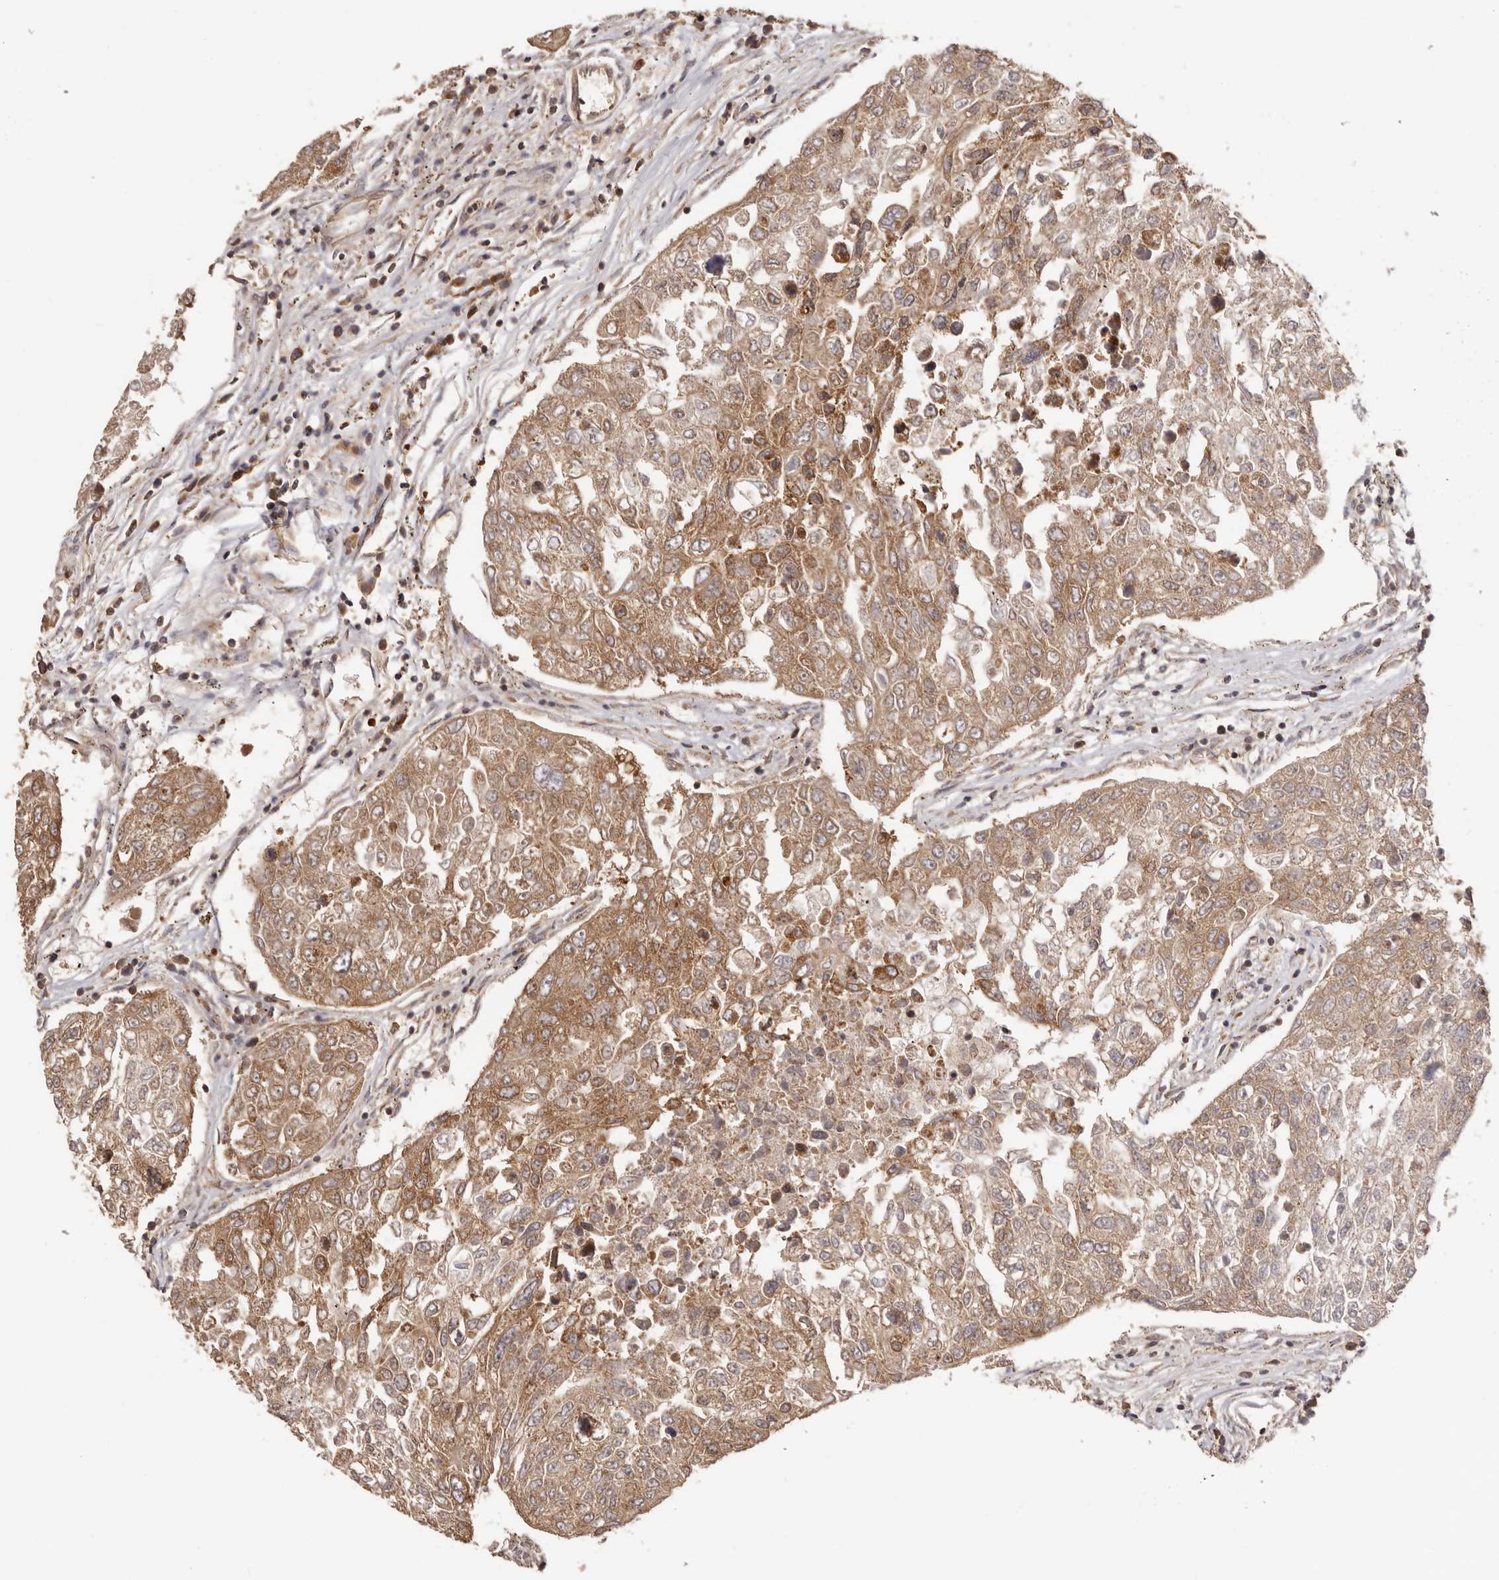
{"staining": {"intensity": "moderate", "quantity": ">75%", "location": "cytoplasmic/membranous"}, "tissue": "urothelial cancer", "cell_type": "Tumor cells", "image_type": "cancer", "snomed": [{"axis": "morphology", "description": "Urothelial carcinoma, High grade"}, {"axis": "topography", "description": "Lymph node"}, {"axis": "topography", "description": "Urinary bladder"}], "caption": "This is a photomicrograph of immunohistochemistry staining of urothelial cancer, which shows moderate staining in the cytoplasmic/membranous of tumor cells.", "gene": "EEF1E1", "patient": {"sex": "male", "age": 51}}